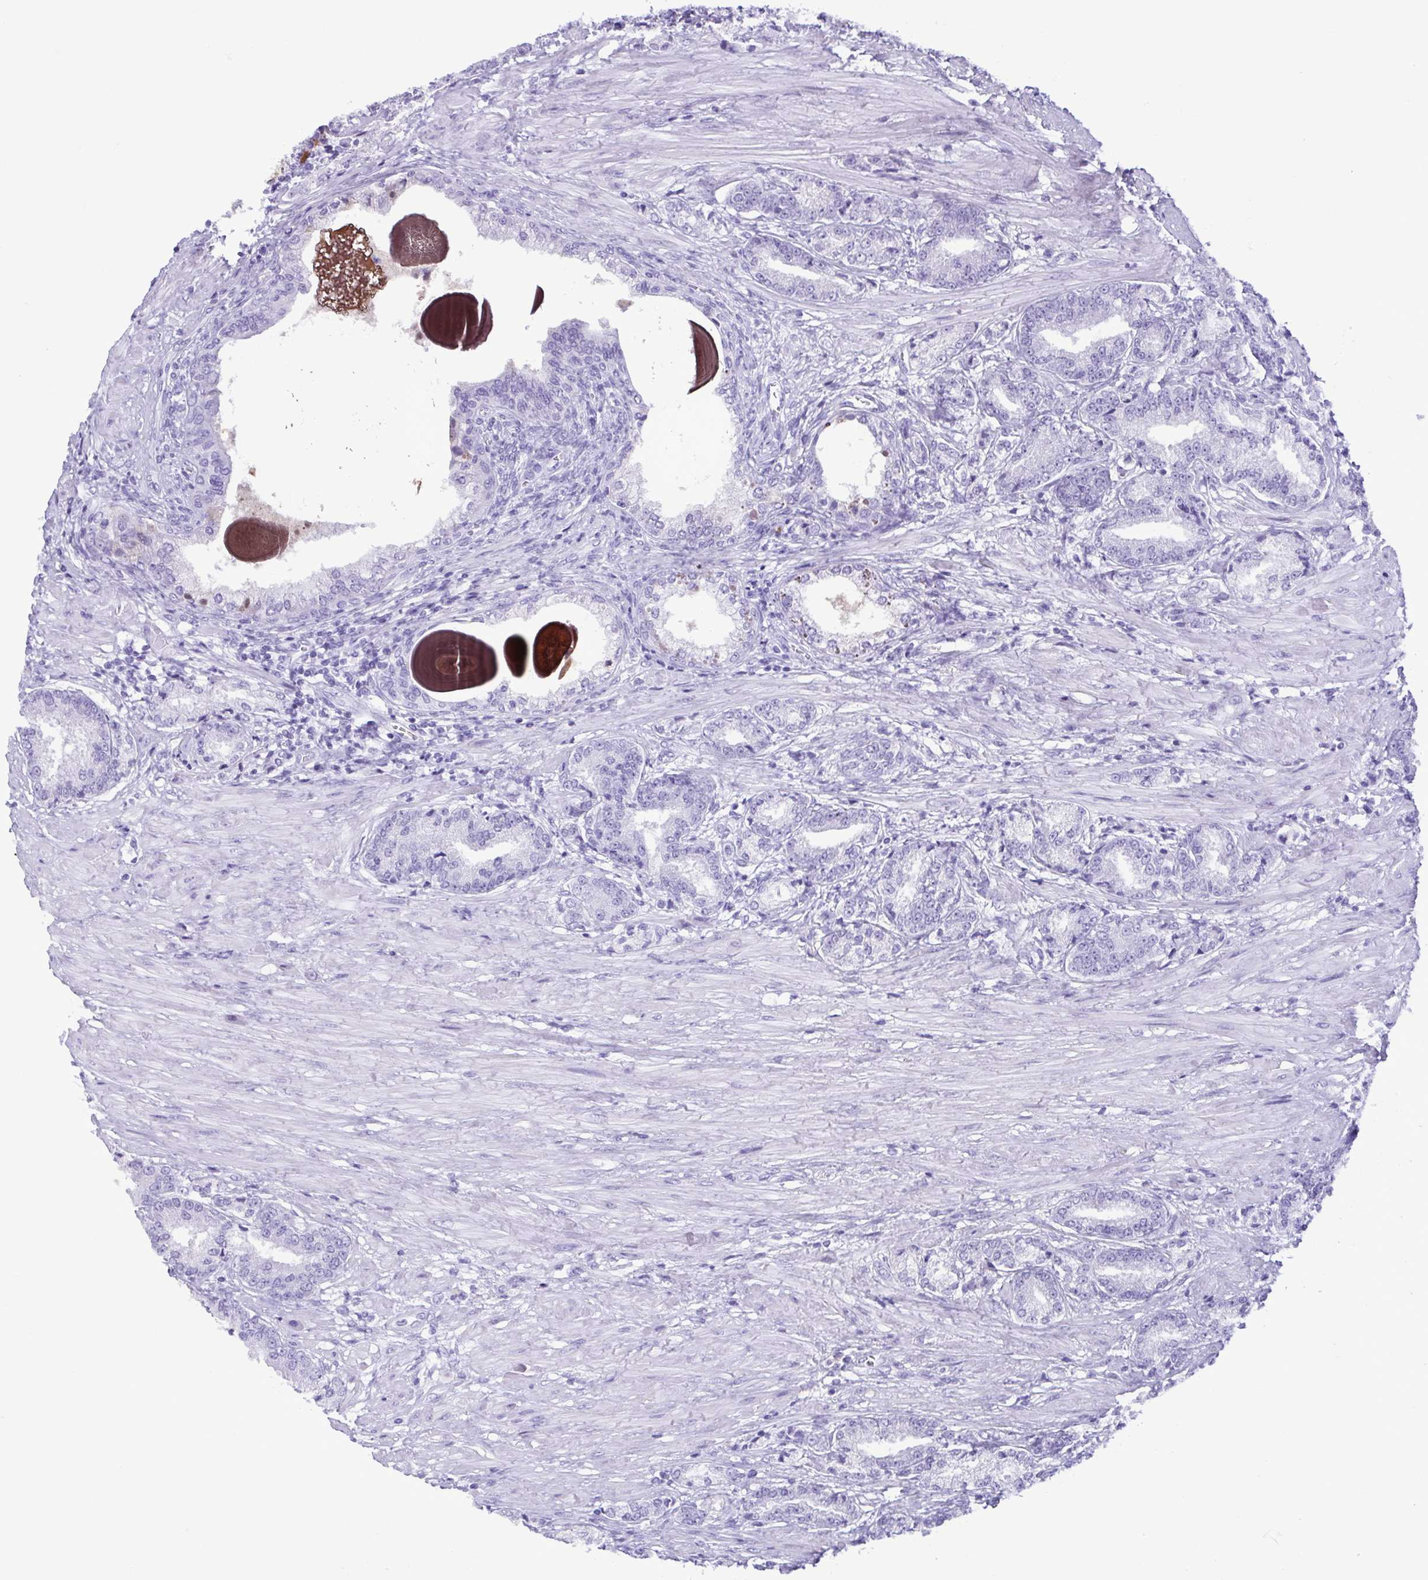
{"staining": {"intensity": "negative", "quantity": "none", "location": "none"}, "tissue": "prostate cancer", "cell_type": "Tumor cells", "image_type": "cancer", "snomed": [{"axis": "morphology", "description": "Adenocarcinoma, High grade"}, {"axis": "topography", "description": "Prostate and seminal vesicle, NOS"}], "caption": "IHC image of human adenocarcinoma (high-grade) (prostate) stained for a protein (brown), which reveals no expression in tumor cells.", "gene": "LTF", "patient": {"sex": "male", "age": 61}}